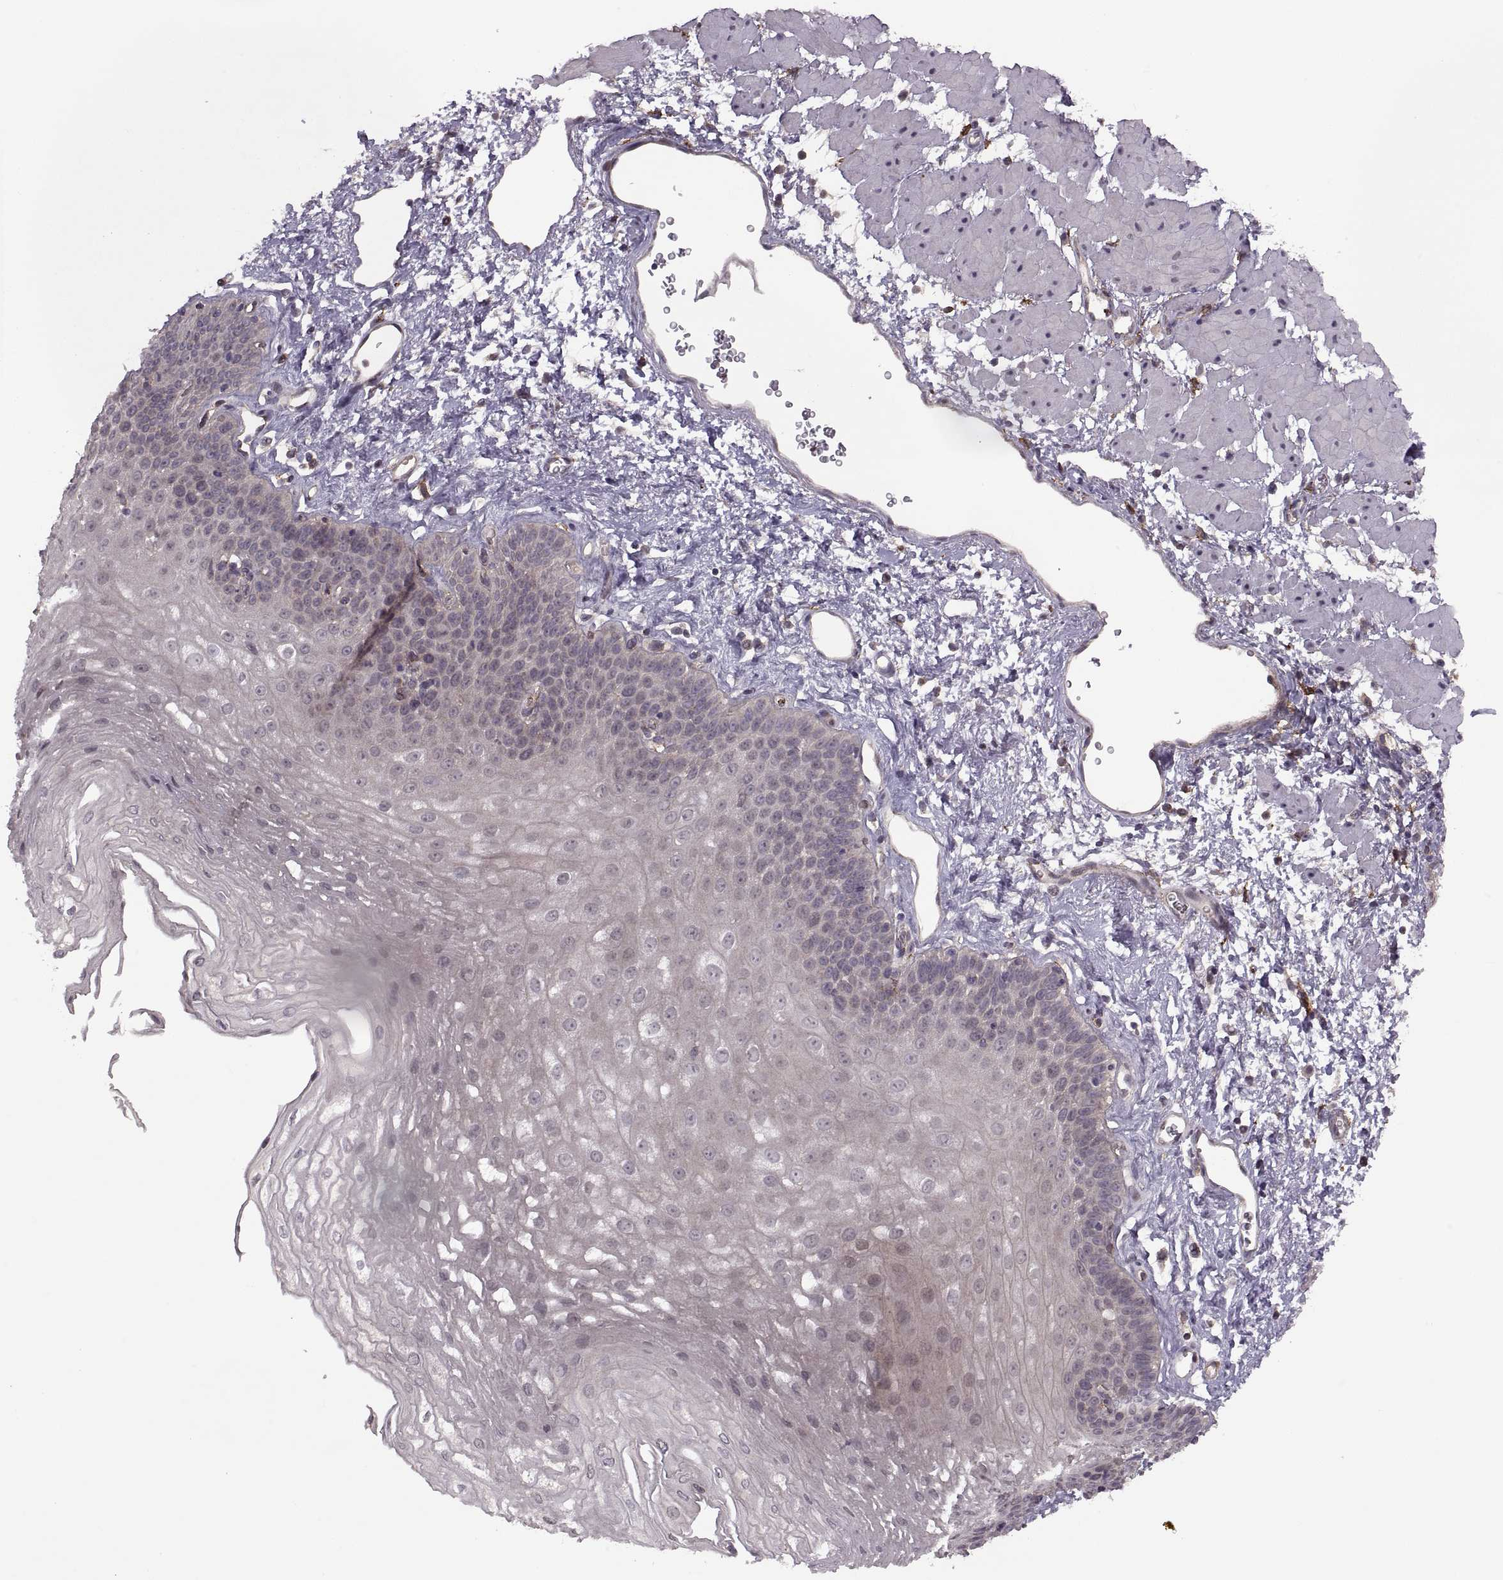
{"staining": {"intensity": "negative", "quantity": "none", "location": "none"}, "tissue": "esophagus", "cell_type": "Squamous epithelial cells", "image_type": "normal", "snomed": [{"axis": "morphology", "description": "Normal tissue, NOS"}, {"axis": "topography", "description": "Esophagus"}], "caption": "DAB immunohistochemical staining of normal esophagus demonstrates no significant positivity in squamous epithelial cells.", "gene": "PIERCE1", "patient": {"sex": "female", "age": 62}}